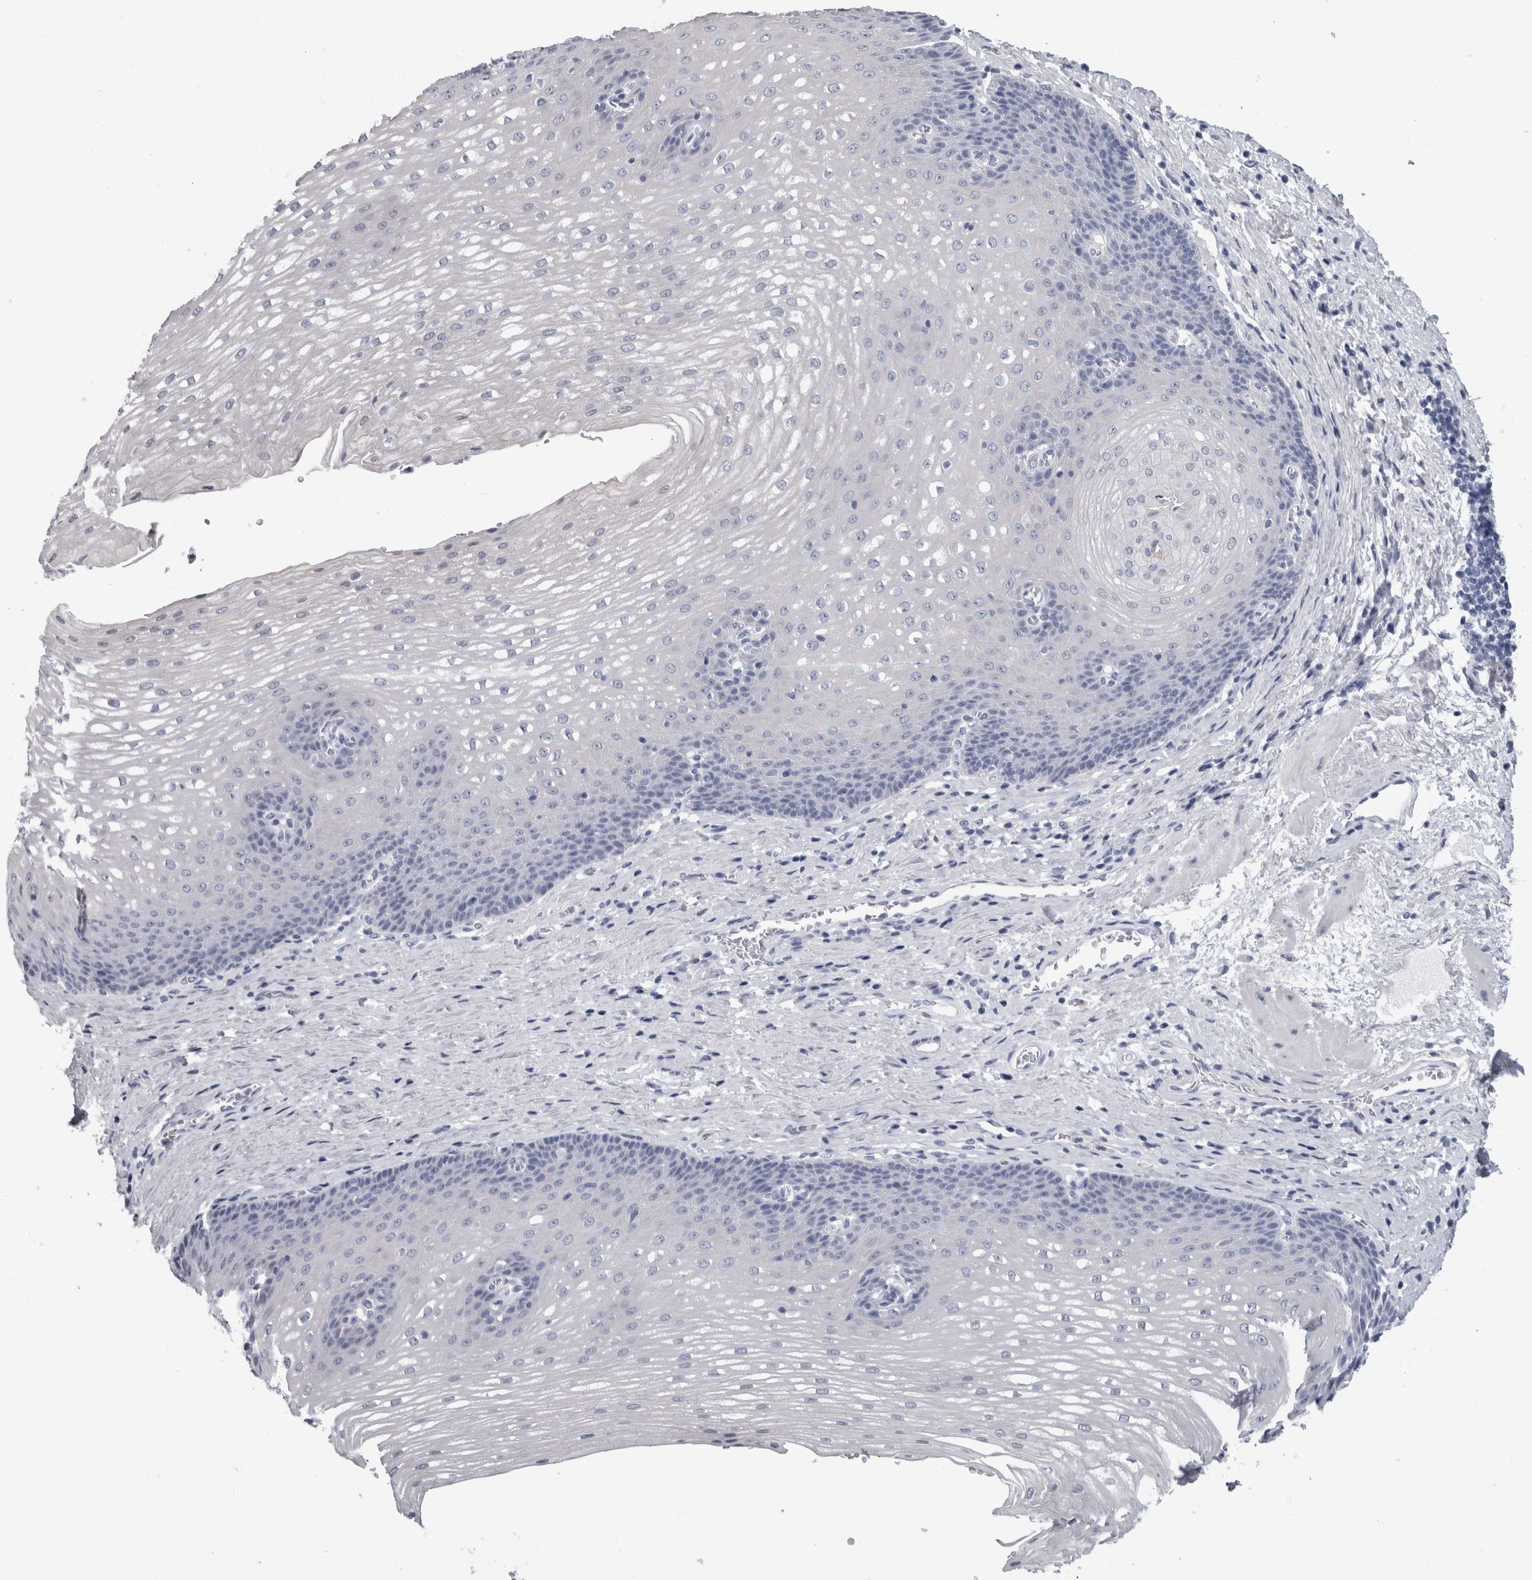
{"staining": {"intensity": "negative", "quantity": "none", "location": "none"}, "tissue": "esophagus", "cell_type": "Squamous epithelial cells", "image_type": "normal", "snomed": [{"axis": "morphology", "description": "Normal tissue, NOS"}, {"axis": "topography", "description": "Esophagus"}], "caption": "Immunohistochemical staining of benign human esophagus exhibits no significant staining in squamous epithelial cells. (DAB (3,3'-diaminobenzidine) immunohistochemistry (IHC) with hematoxylin counter stain).", "gene": "ALDH8A1", "patient": {"sex": "male", "age": 48}}